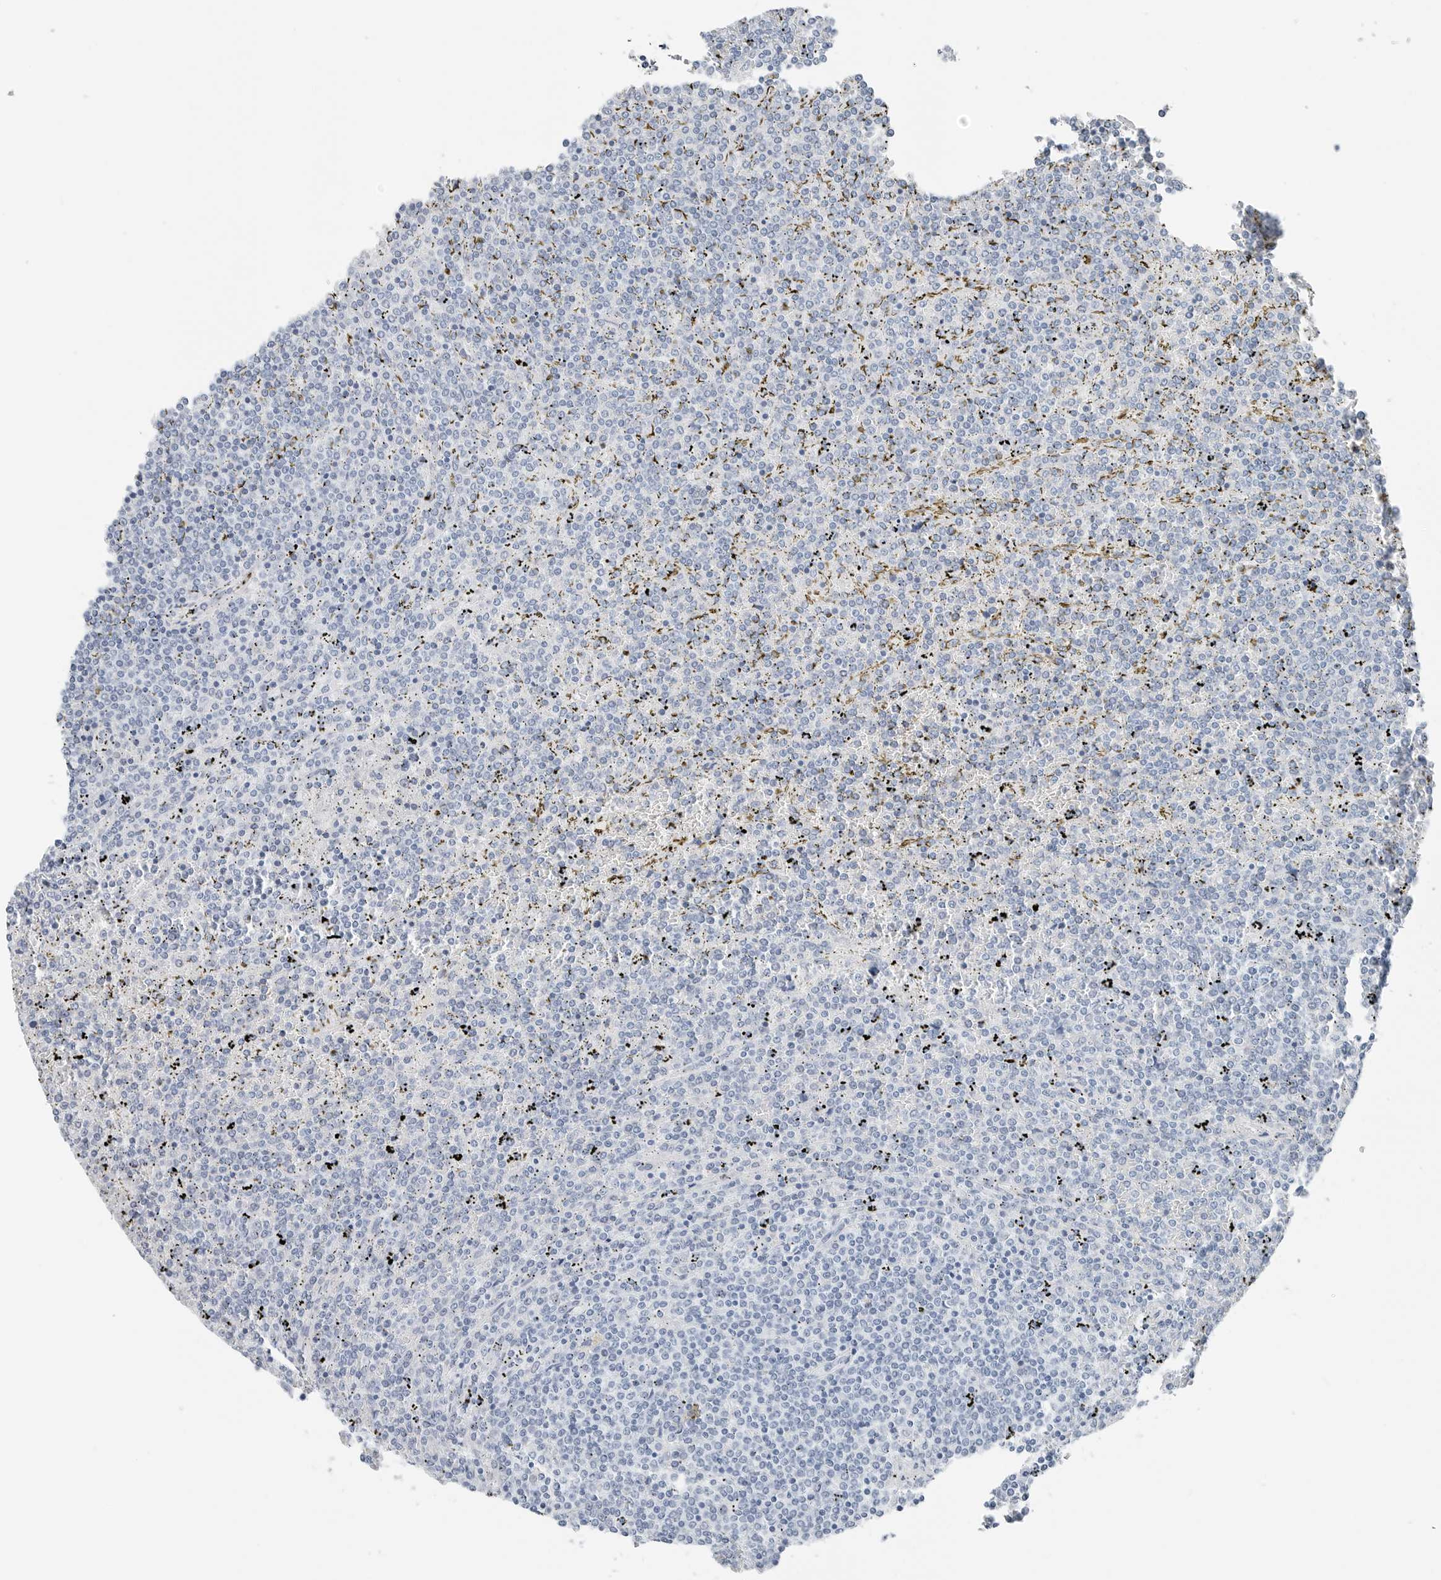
{"staining": {"intensity": "negative", "quantity": "none", "location": "none"}, "tissue": "lymphoma", "cell_type": "Tumor cells", "image_type": "cancer", "snomed": [{"axis": "morphology", "description": "Malignant lymphoma, non-Hodgkin's type, Low grade"}, {"axis": "topography", "description": "Spleen"}], "caption": "Immunohistochemistry (IHC) histopathology image of neoplastic tissue: human lymphoma stained with DAB reveals no significant protein positivity in tumor cells.", "gene": "SLPI", "patient": {"sex": "female", "age": 19}}